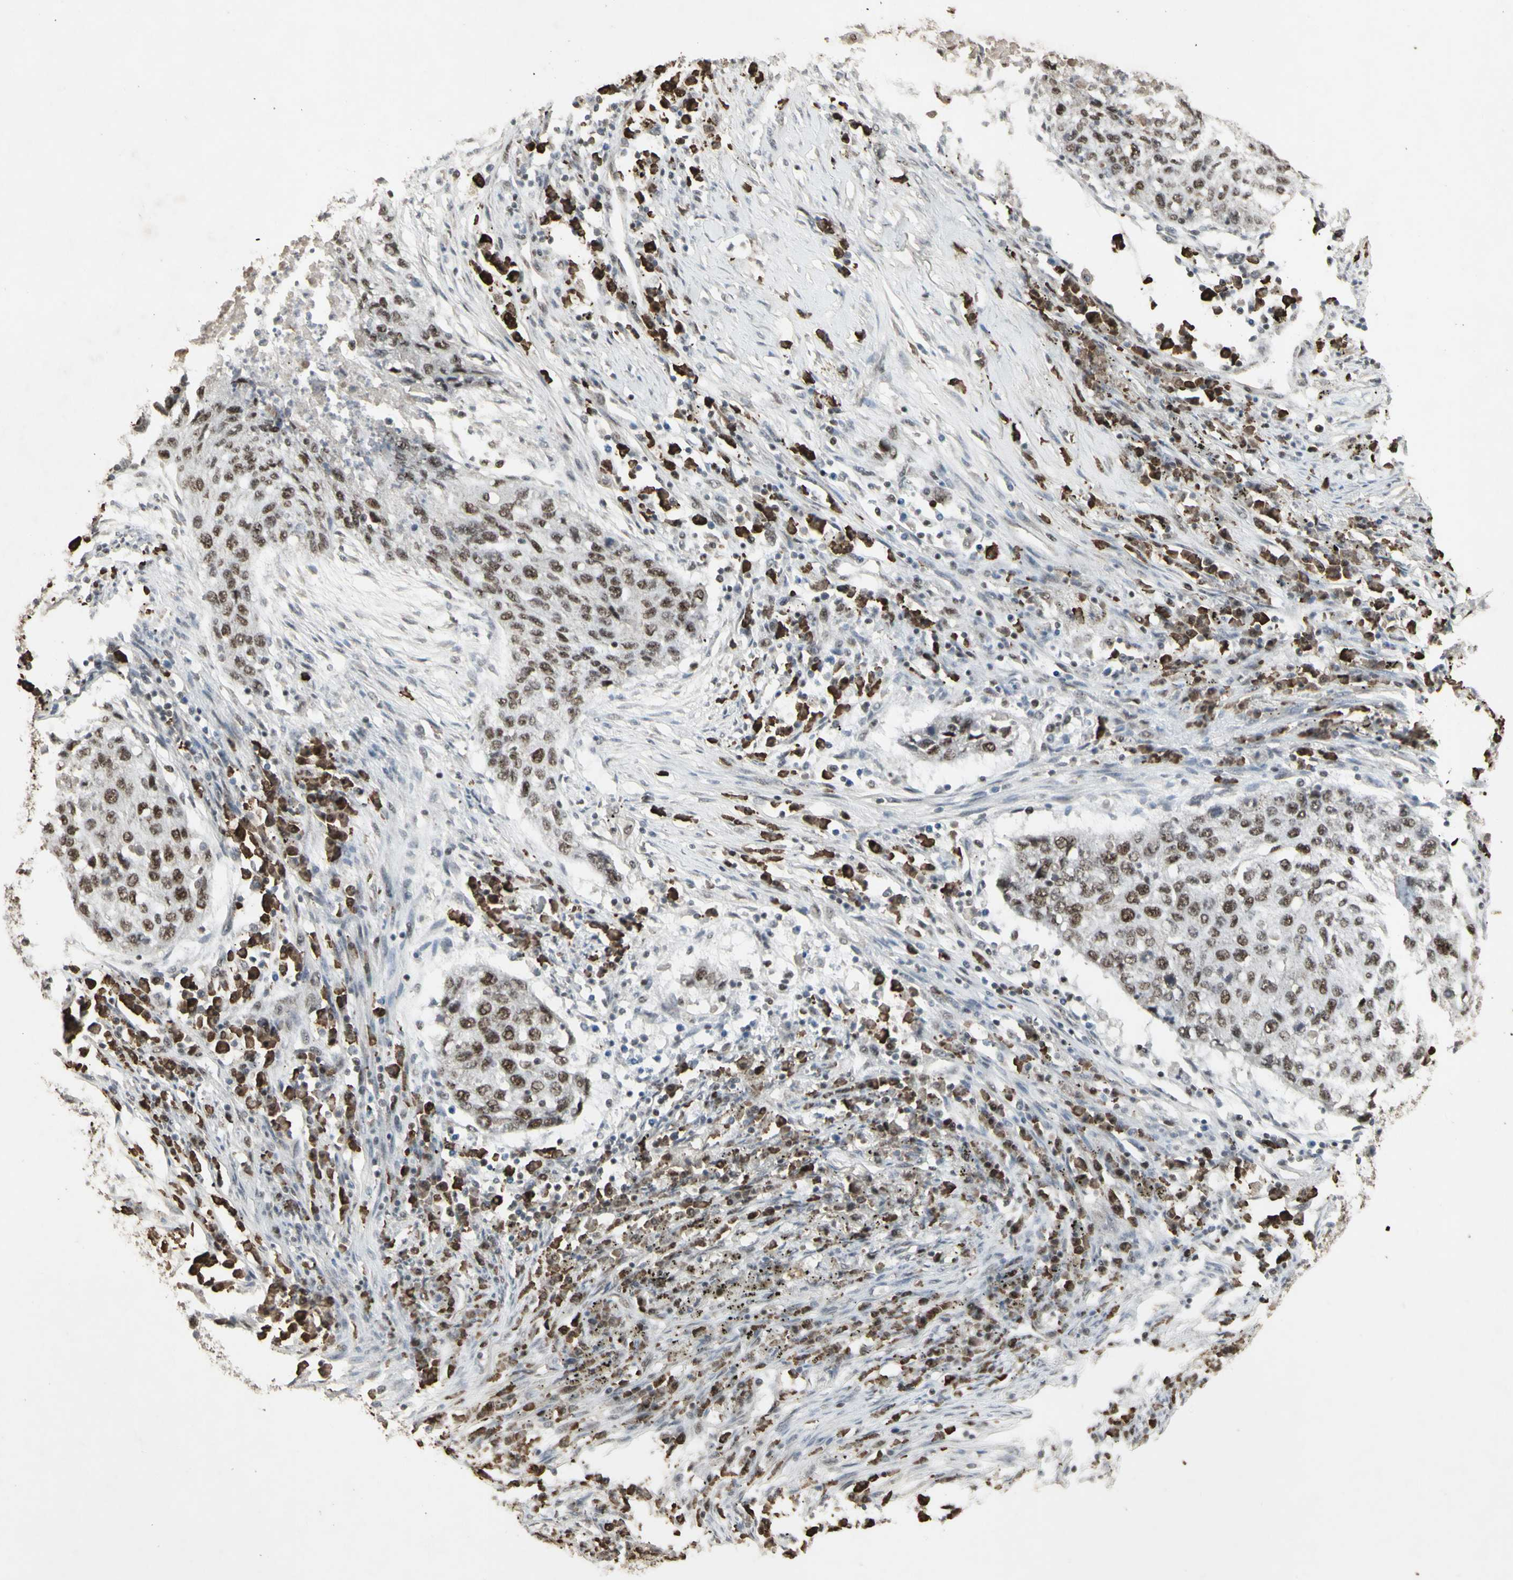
{"staining": {"intensity": "moderate", "quantity": ">75%", "location": "nuclear"}, "tissue": "lung cancer", "cell_type": "Tumor cells", "image_type": "cancer", "snomed": [{"axis": "morphology", "description": "Squamous cell carcinoma, NOS"}, {"axis": "topography", "description": "Lung"}], "caption": "Lung squamous cell carcinoma stained with IHC reveals moderate nuclear expression in approximately >75% of tumor cells.", "gene": "CCNT1", "patient": {"sex": "female", "age": 63}}